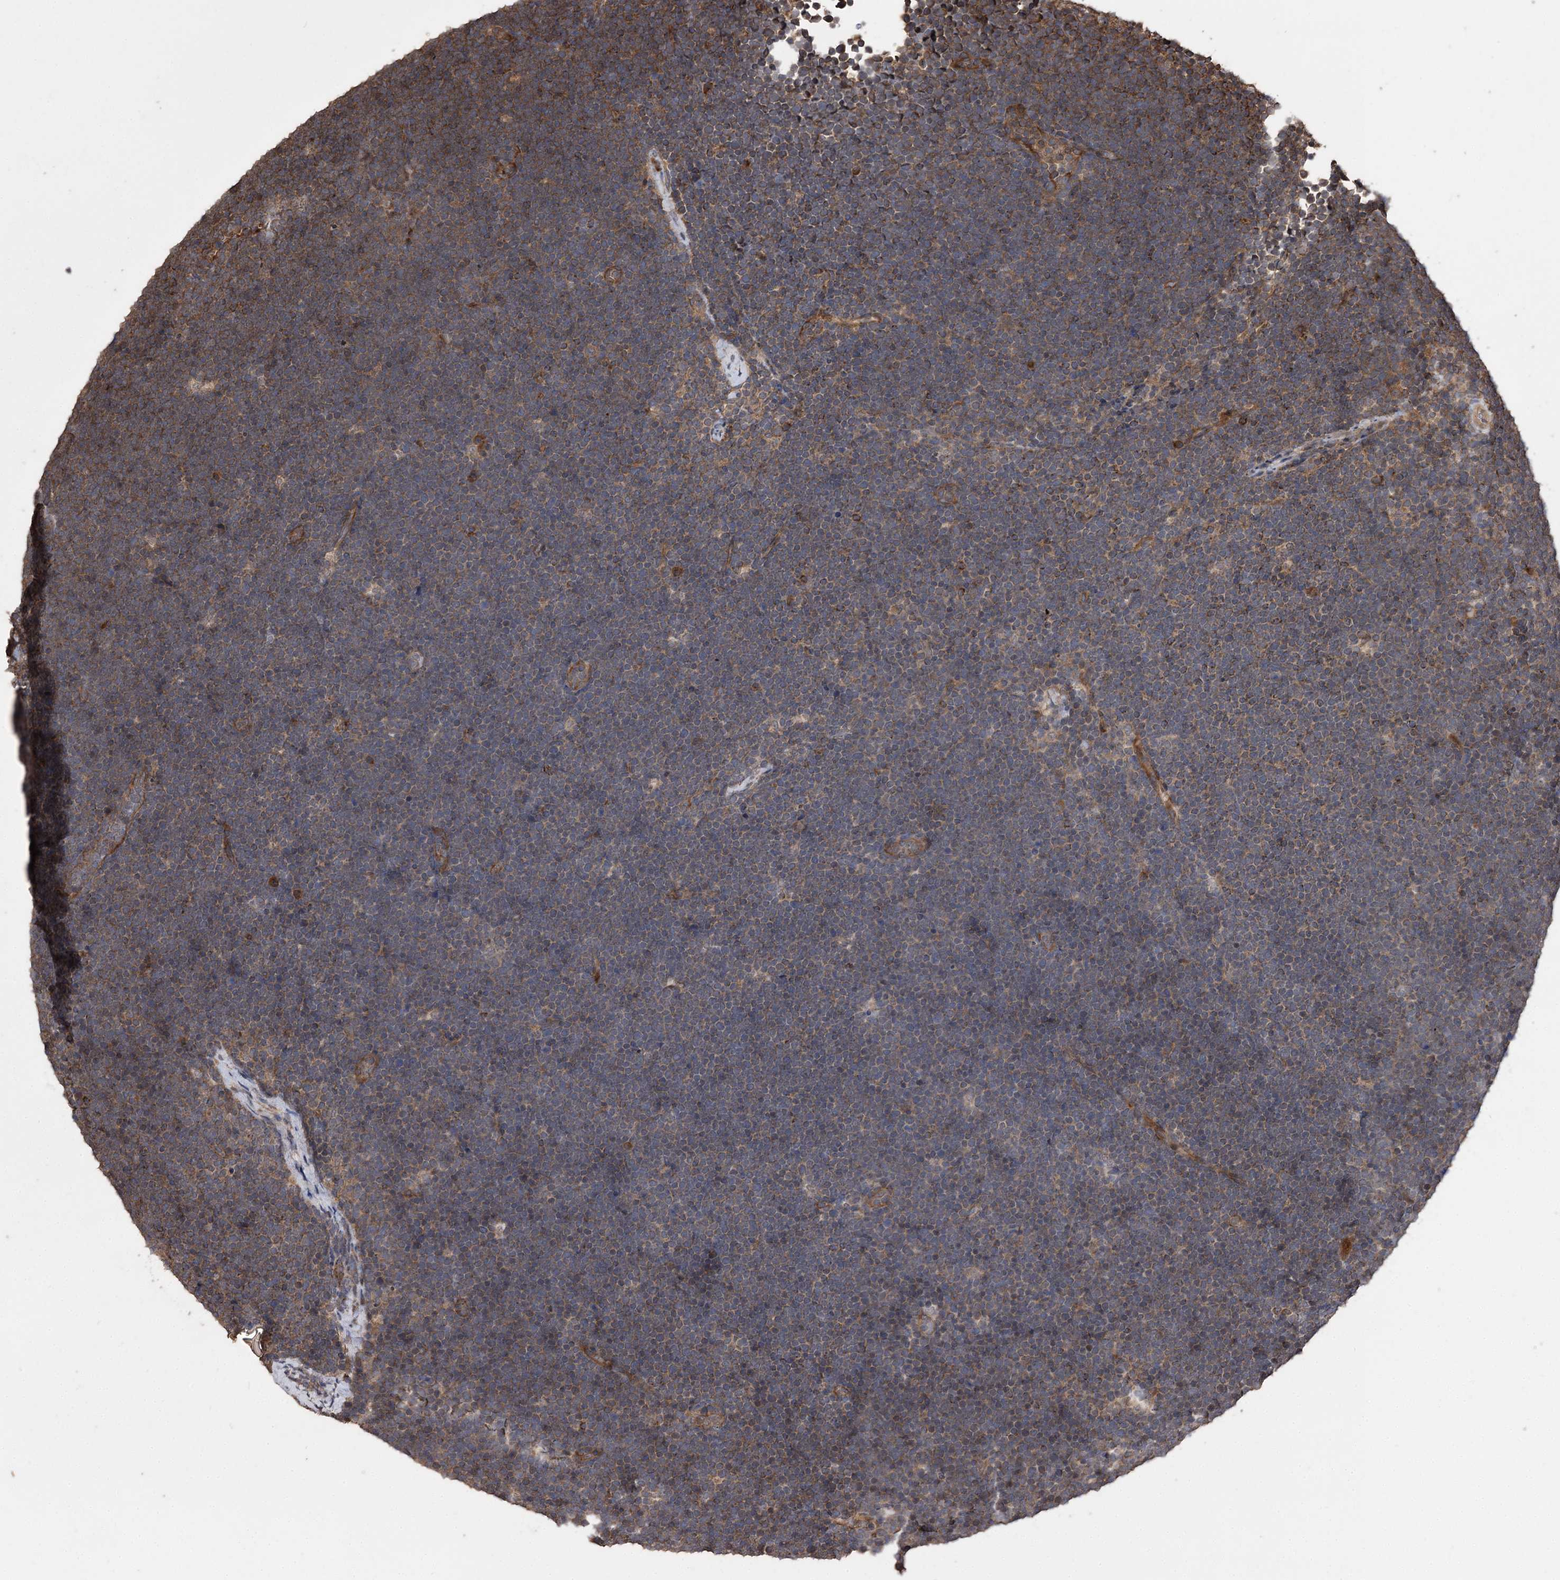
{"staining": {"intensity": "weak", "quantity": "<25%", "location": "cytoplasmic/membranous"}, "tissue": "lymphoma", "cell_type": "Tumor cells", "image_type": "cancer", "snomed": [{"axis": "morphology", "description": "Malignant lymphoma, non-Hodgkin's type, High grade"}, {"axis": "topography", "description": "Lymph node"}], "caption": "The immunohistochemistry (IHC) micrograph has no significant expression in tumor cells of lymphoma tissue.", "gene": "RASSF3", "patient": {"sex": "male", "age": 13}}